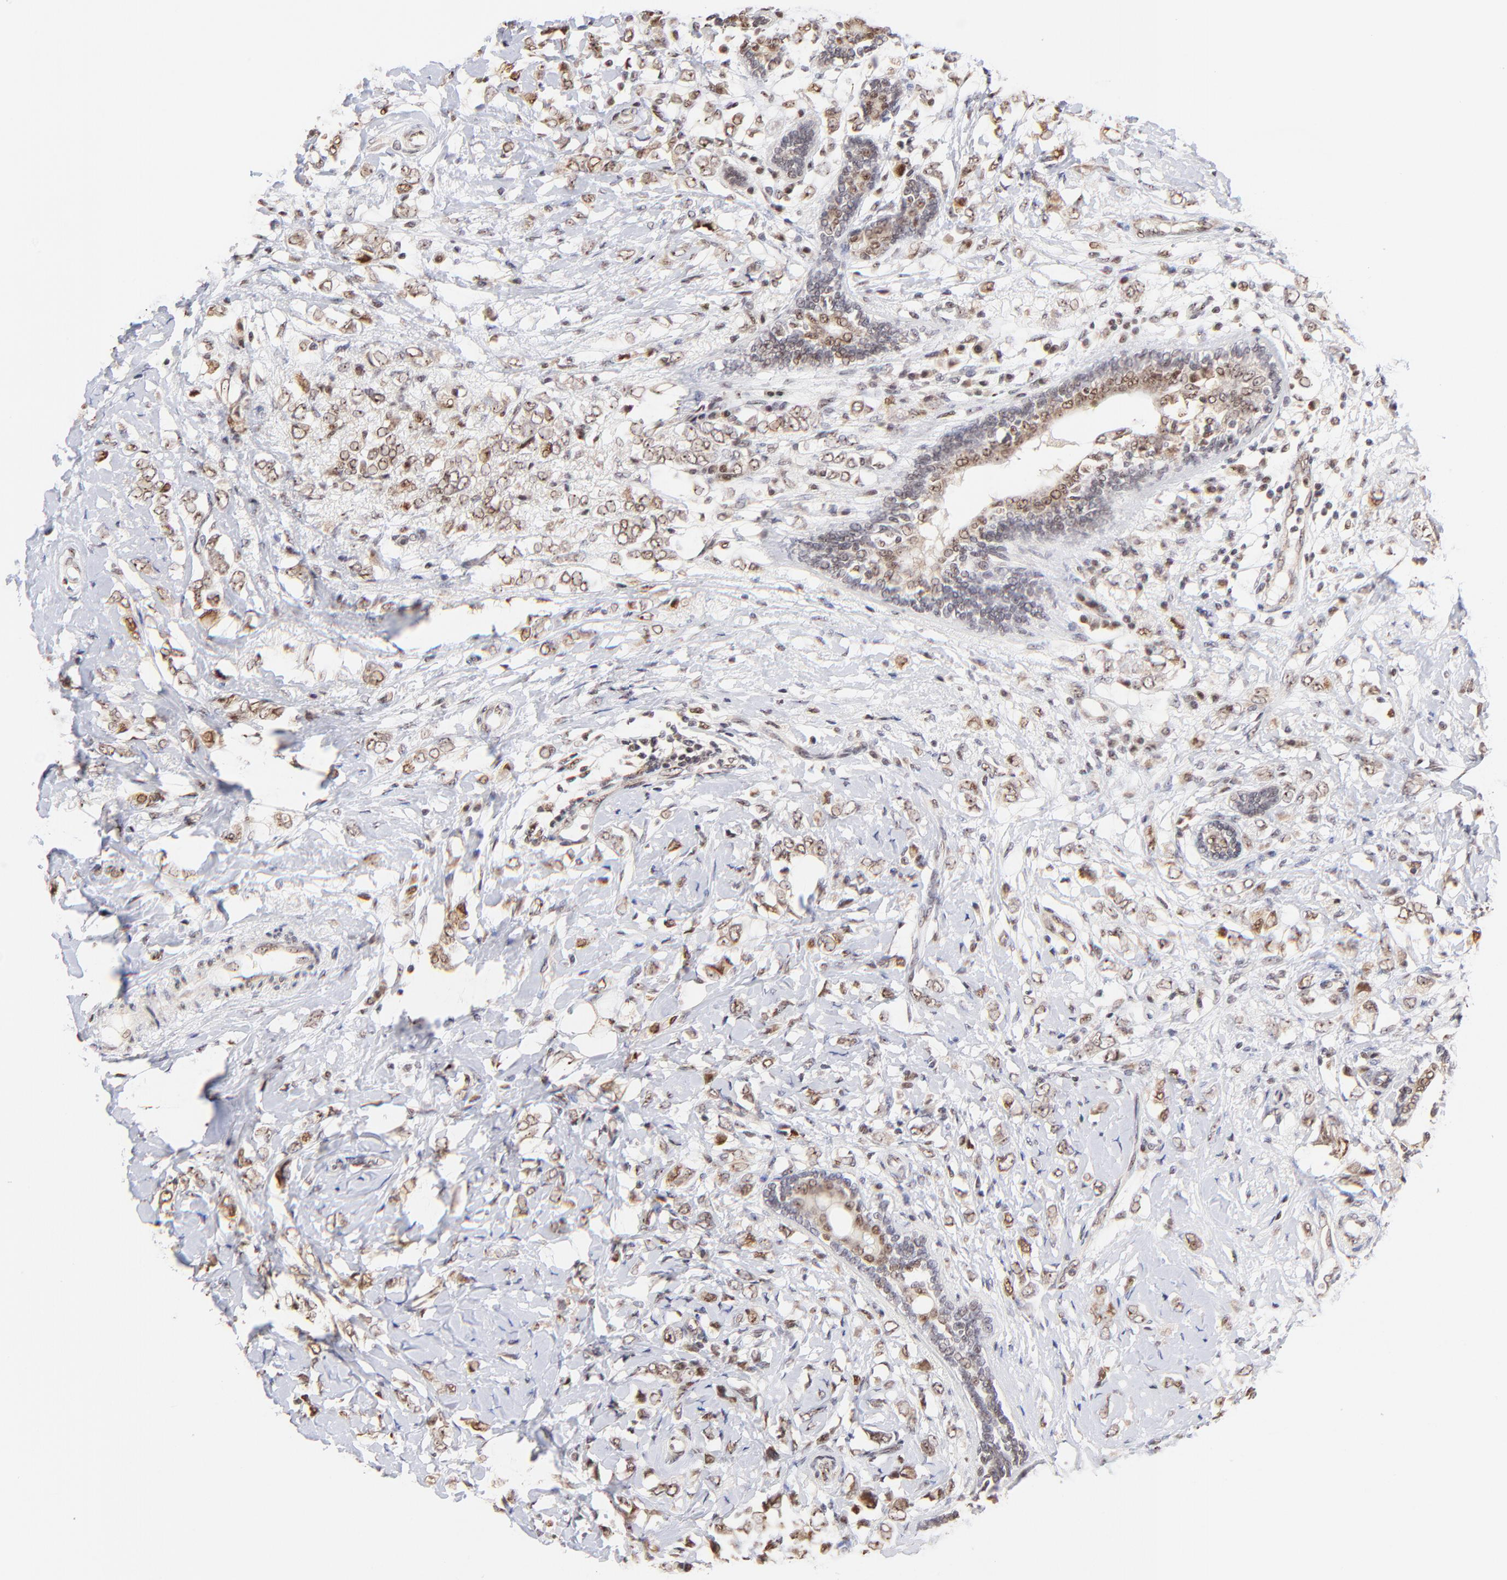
{"staining": {"intensity": "weak", "quantity": ">75%", "location": "cytoplasmic/membranous,nuclear"}, "tissue": "breast cancer", "cell_type": "Tumor cells", "image_type": "cancer", "snomed": [{"axis": "morphology", "description": "Normal tissue, NOS"}, {"axis": "morphology", "description": "Lobular carcinoma"}, {"axis": "topography", "description": "Breast"}], "caption": "This is an image of IHC staining of breast lobular carcinoma, which shows weak positivity in the cytoplasmic/membranous and nuclear of tumor cells.", "gene": "ZNF670", "patient": {"sex": "female", "age": 47}}